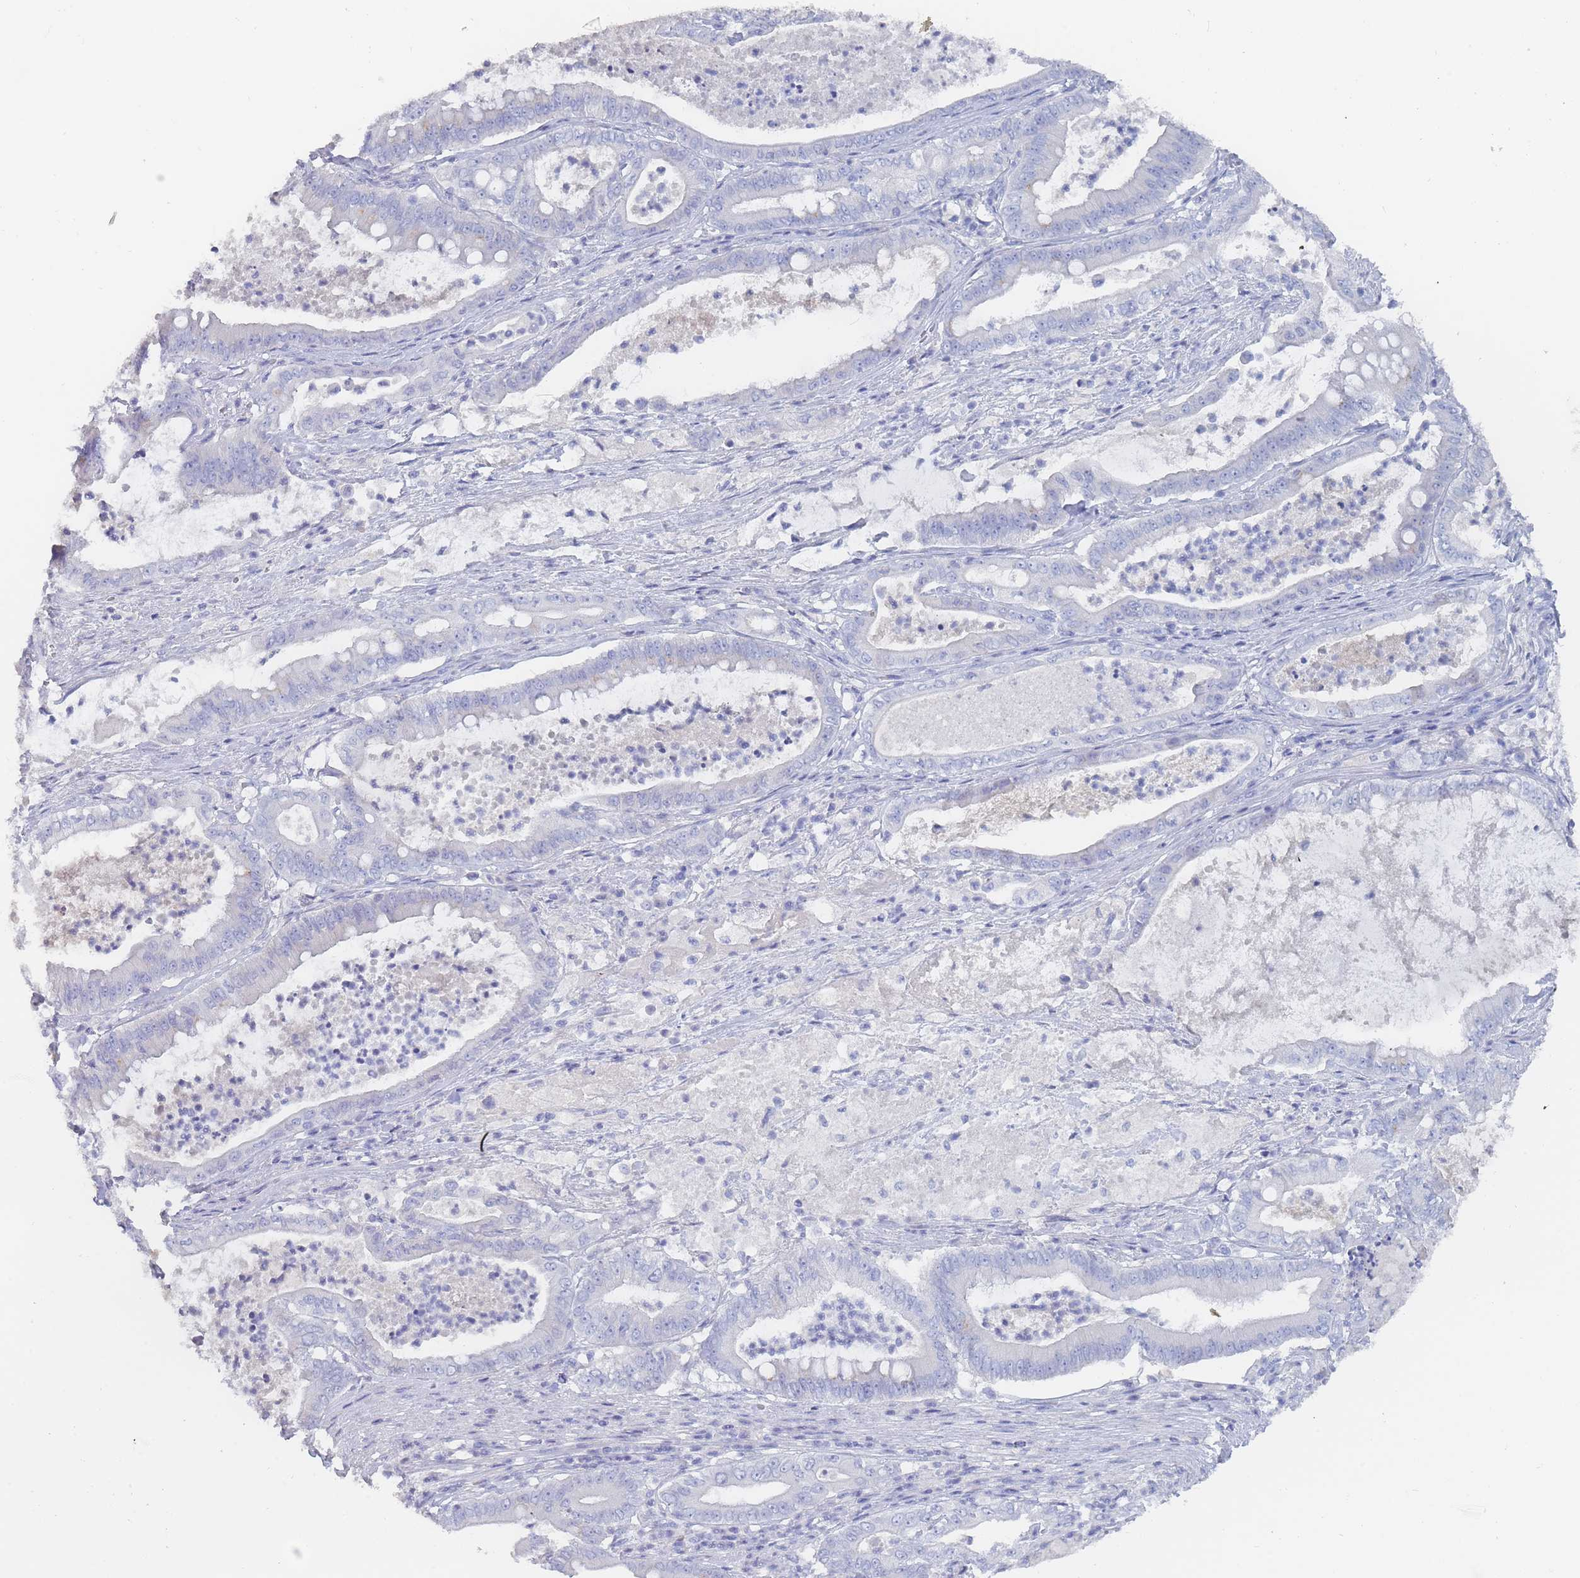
{"staining": {"intensity": "negative", "quantity": "none", "location": "none"}, "tissue": "pancreatic cancer", "cell_type": "Tumor cells", "image_type": "cancer", "snomed": [{"axis": "morphology", "description": "Adenocarcinoma, NOS"}, {"axis": "topography", "description": "Pancreas"}], "caption": "The IHC histopathology image has no significant positivity in tumor cells of adenocarcinoma (pancreatic) tissue. (DAB immunohistochemistry visualized using brightfield microscopy, high magnification).", "gene": "SLC25A35", "patient": {"sex": "male", "age": 71}}